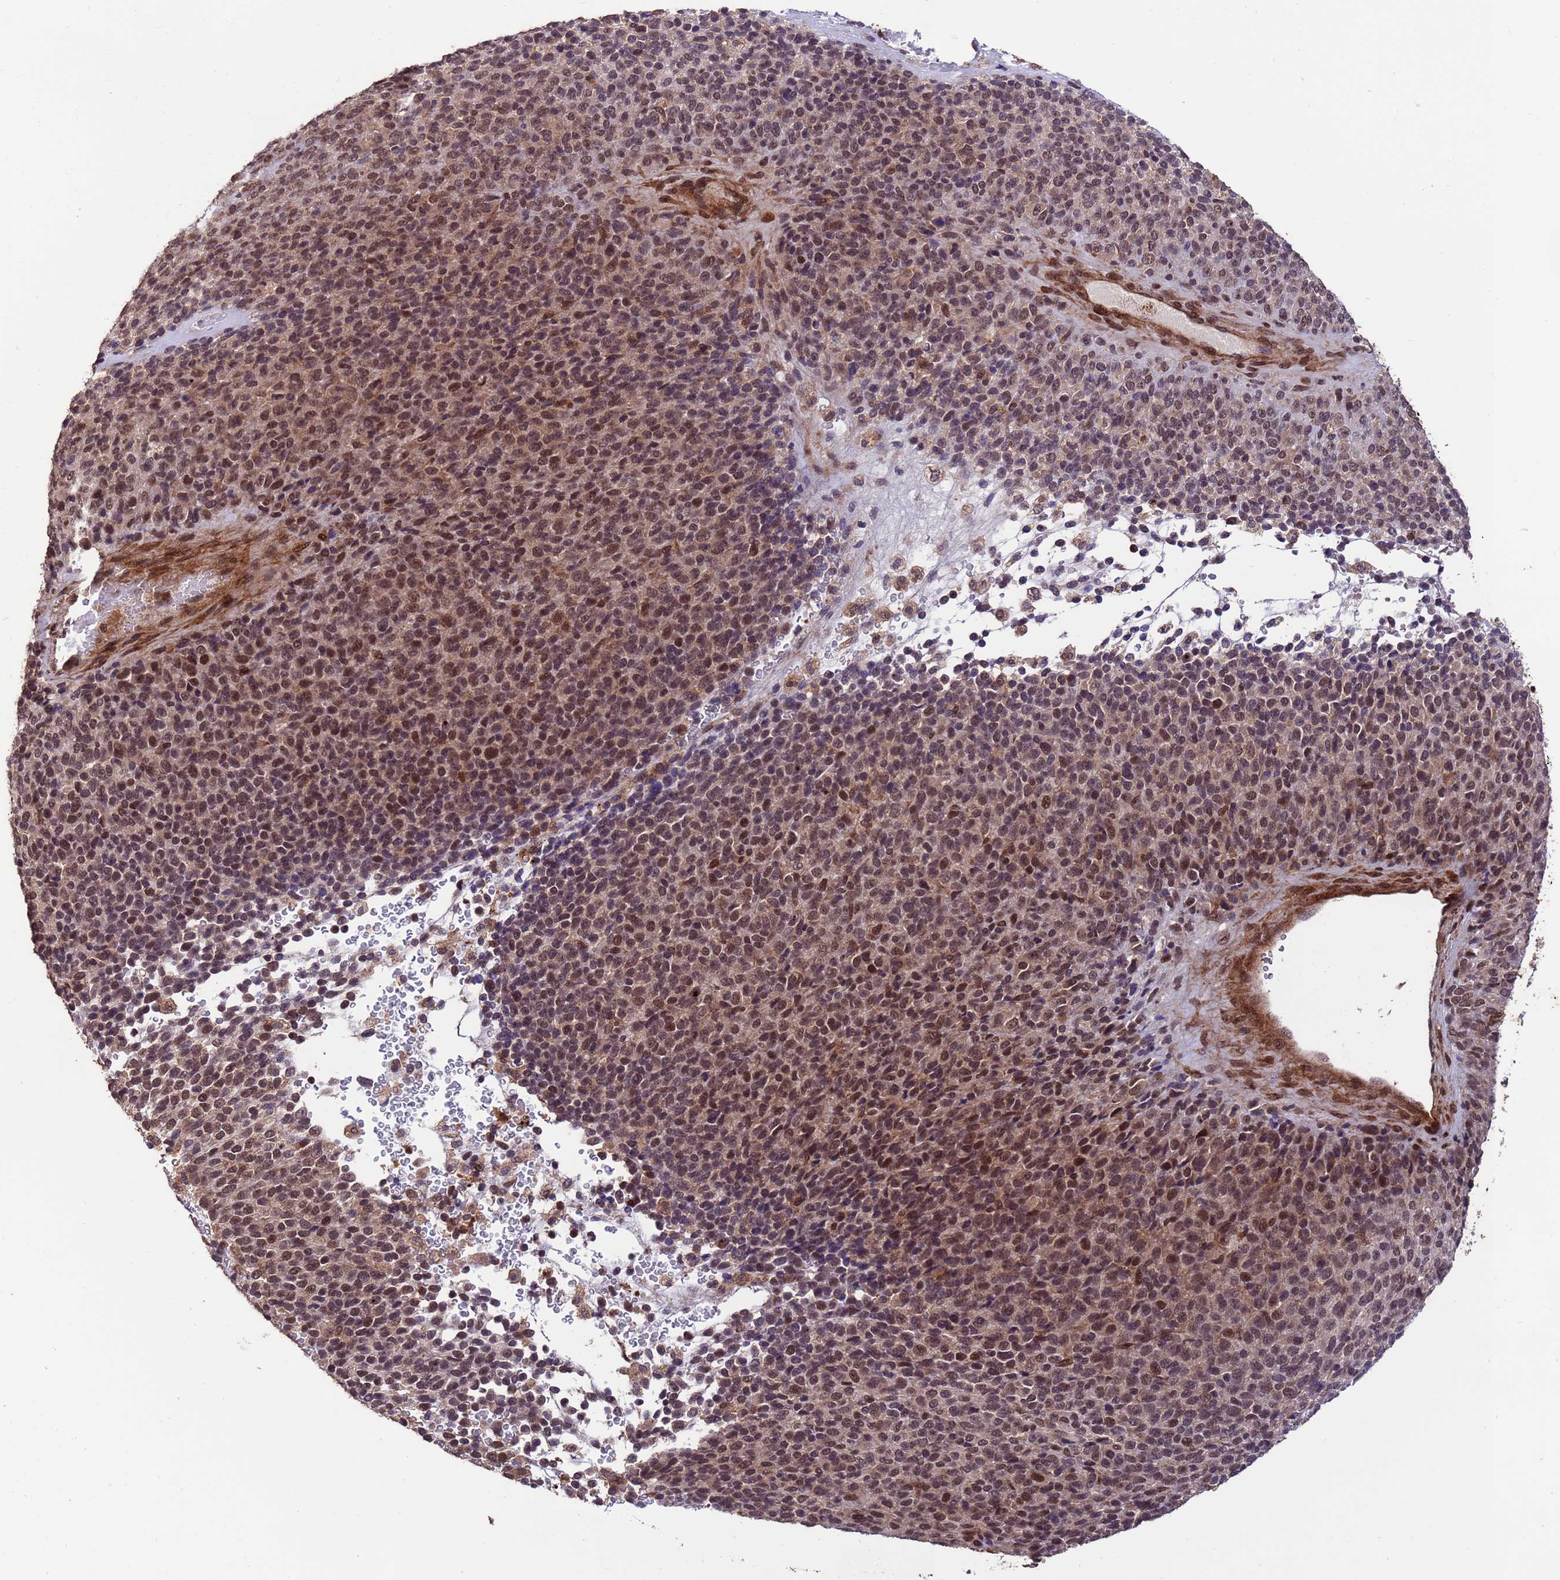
{"staining": {"intensity": "moderate", "quantity": ">75%", "location": "nuclear"}, "tissue": "melanoma", "cell_type": "Tumor cells", "image_type": "cancer", "snomed": [{"axis": "morphology", "description": "Malignant melanoma, Metastatic site"}, {"axis": "topography", "description": "Brain"}], "caption": "There is medium levels of moderate nuclear staining in tumor cells of malignant melanoma (metastatic site), as demonstrated by immunohistochemical staining (brown color).", "gene": "VSTM4", "patient": {"sex": "female", "age": 56}}